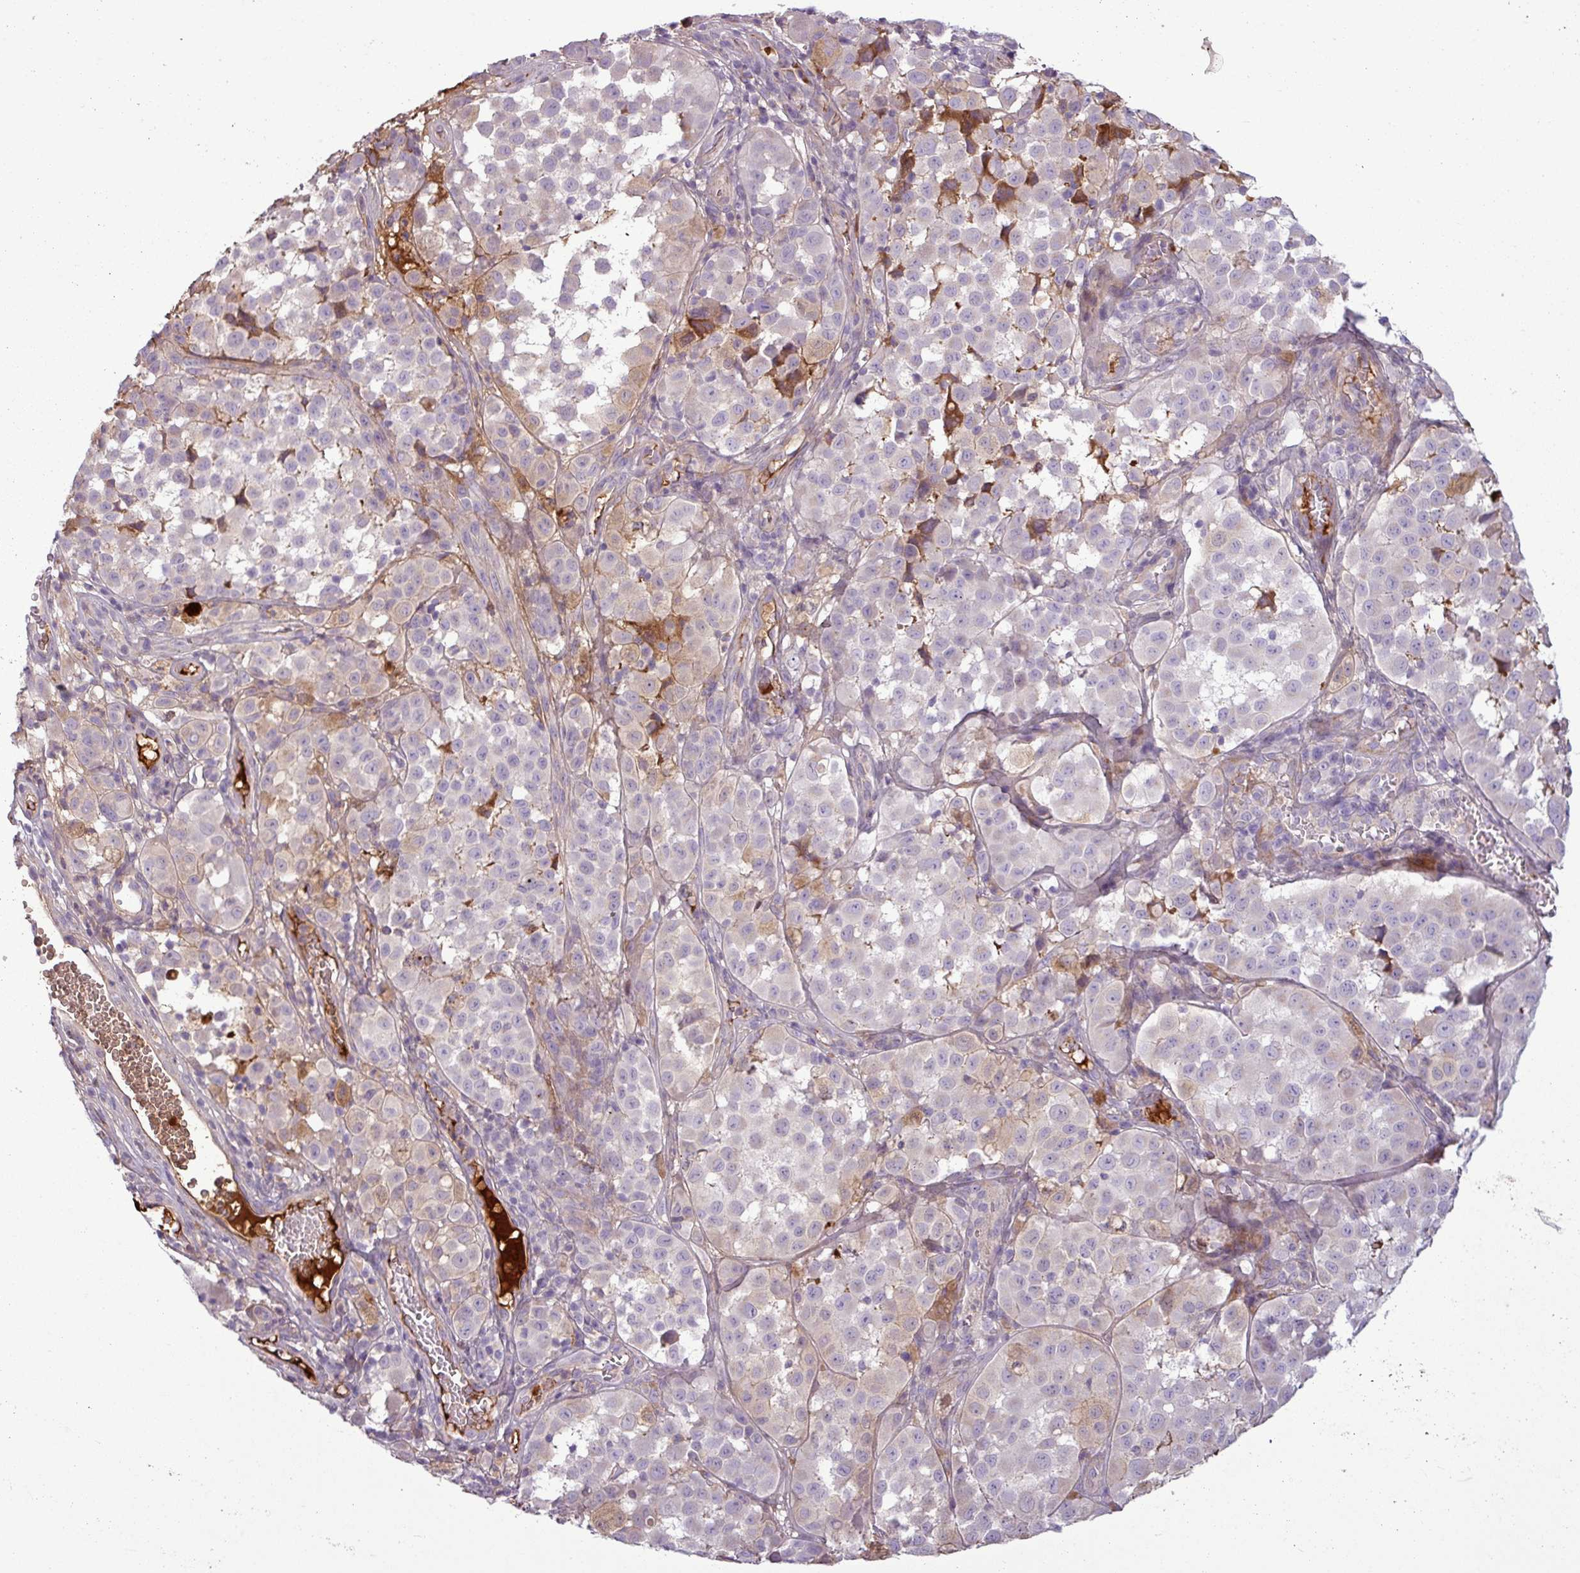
{"staining": {"intensity": "weak", "quantity": "<25%", "location": "cytoplasmic/membranous"}, "tissue": "melanoma", "cell_type": "Tumor cells", "image_type": "cancer", "snomed": [{"axis": "morphology", "description": "Malignant melanoma, NOS"}, {"axis": "topography", "description": "Skin"}], "caption": "DAB (3,3'-diaminobenzidine) immunohistochemical staining of human malignant melanoma shows no significant expression in tumor cells. (Immunohistochemistry (ihc), brightfield microscopy, high magnification).", "gene": "C4B", "patient": {"sex": "male", "age": 64}}